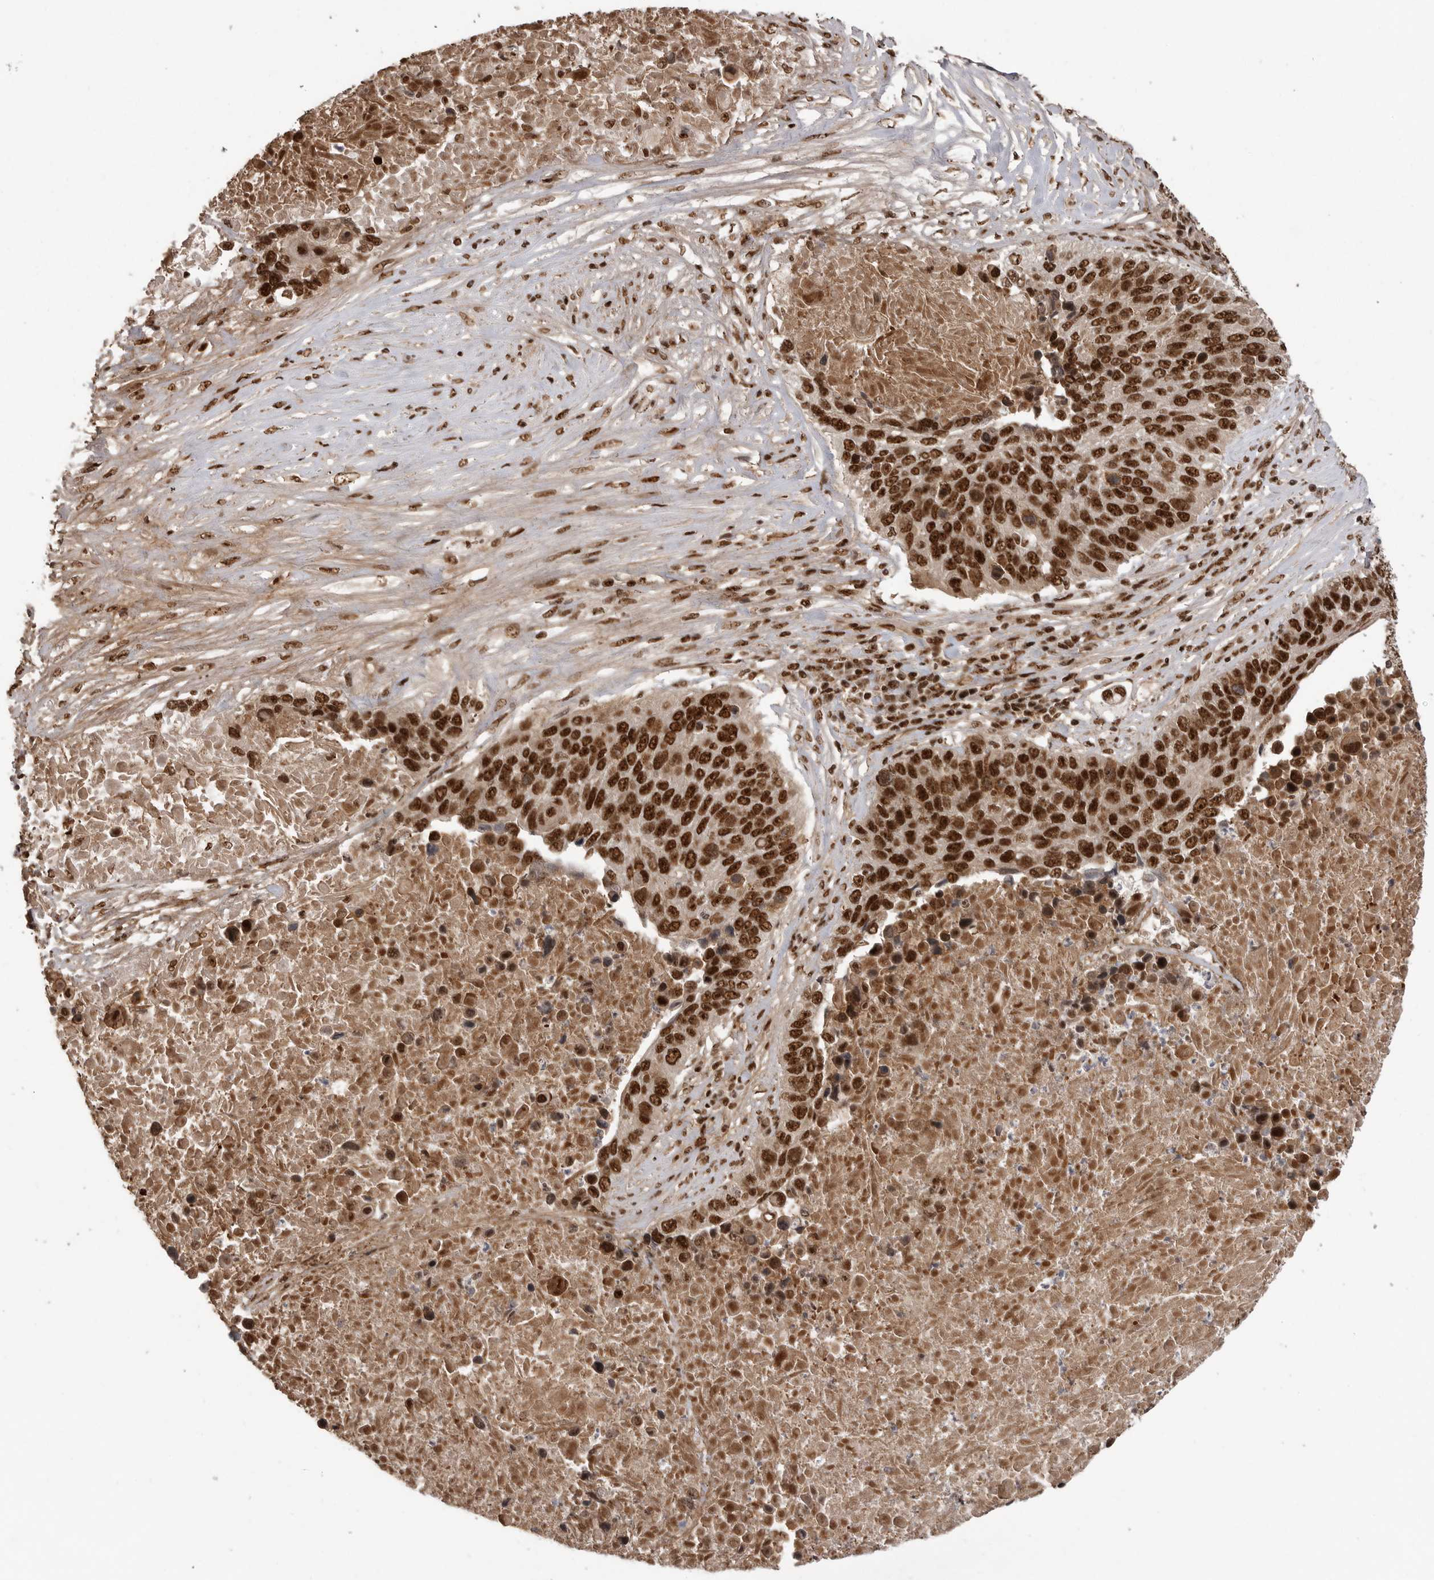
{"staining": {"intensity": "strong", "quantity": ">75%", "location": "nuclear"}, "tissue": "lung cancer", "cell_type": "Tumor cells", "image_type": "cancer", "snomed": [{"axis": "morphology", "description": "Squamous cell carcinoma, NOS"}, {"axis": "topography", "description": "Lung"}], "caption": "DAB (3,3'-diaminobenzidine) immunohistochemical staining of human squamous cell carcinoma (lung) shows strong nuclear protein positivity in approximately >75% of tumor cells.", "gene": "PPP1R8", "patient": {"sex": "male", "age": 66}}